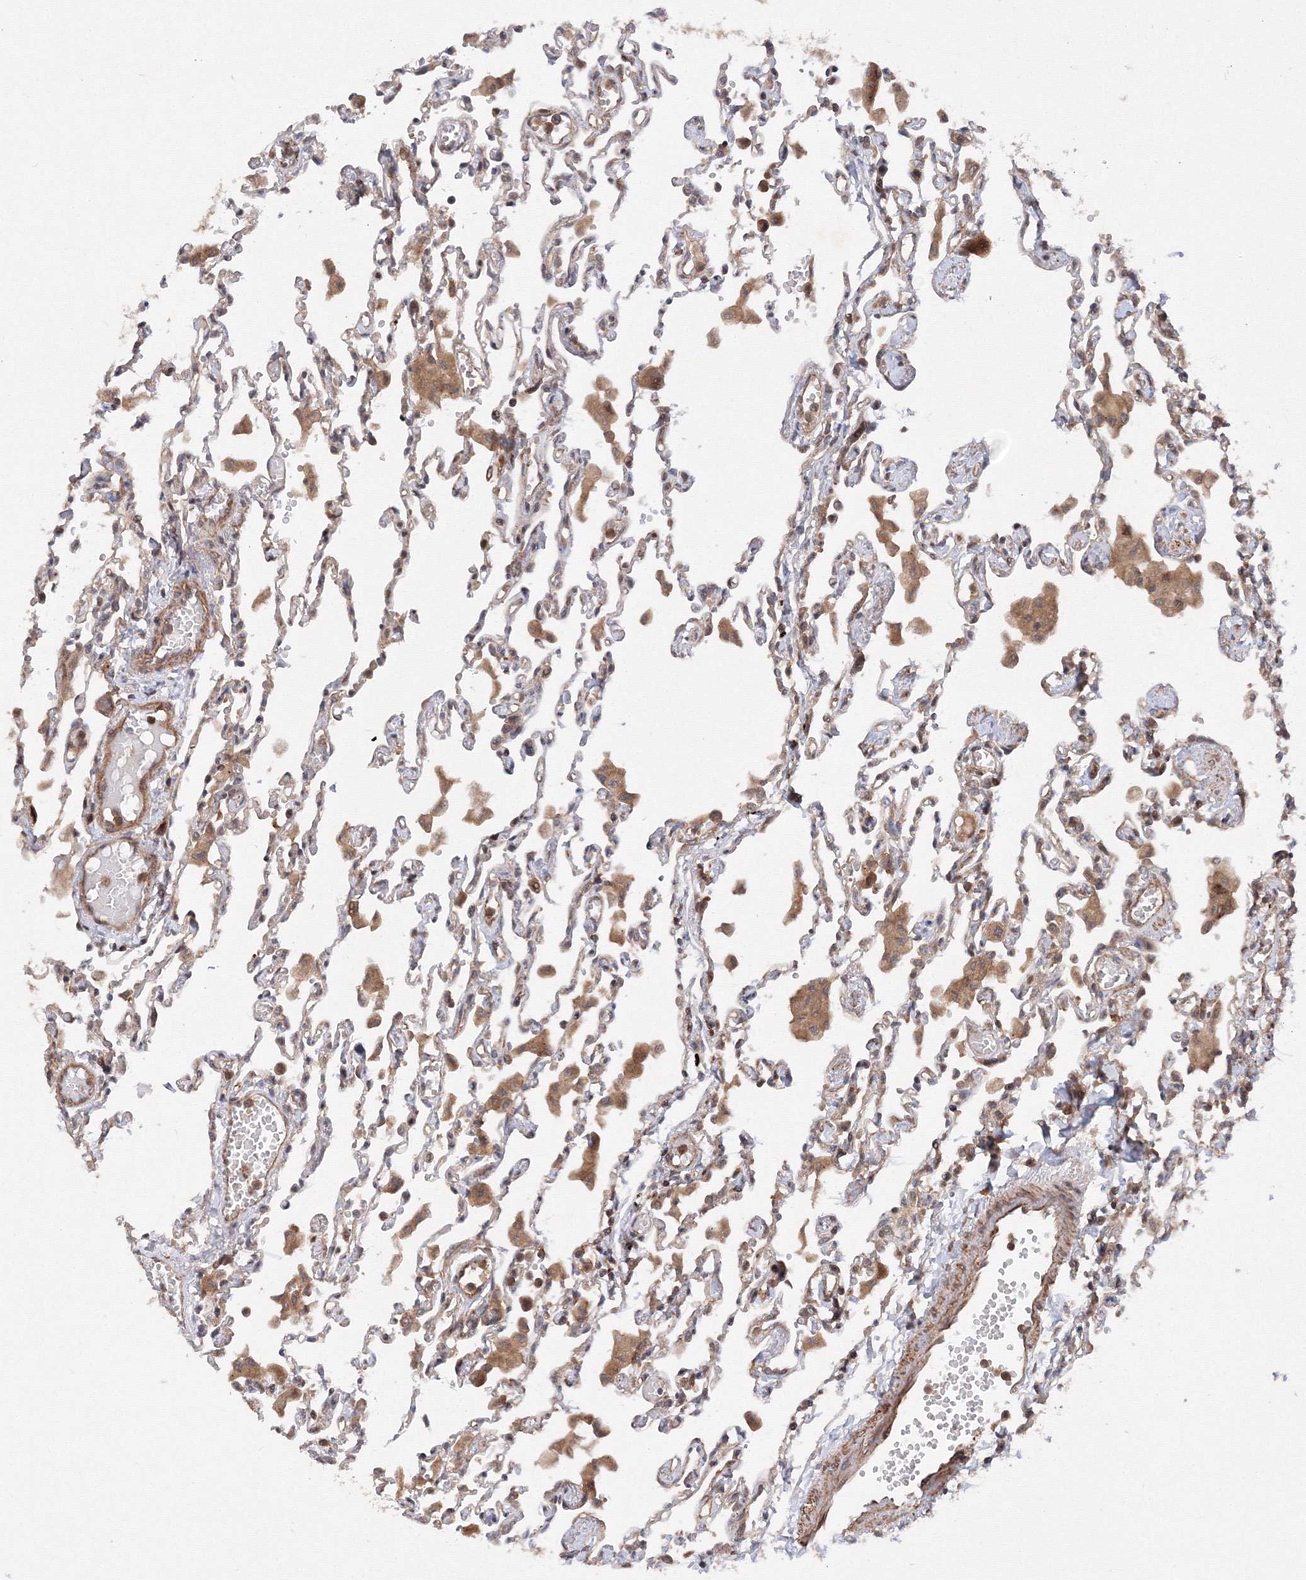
{"staining": {"intensity": "moderate", "quantity": "<25%", "location": "cytoplasmic/membranous"}, "tissue": "lung", "cell_type": "Alveolar cells", "image_type": "normal", "snomed": [{"axis": "morphology", "description": "Normal tissue, NOS"}, {"axis": "topography", "description": "Bronchus"}, {"axis": "topography", "description": "Lung"}], "caption": "Human lung stained for a protein (brown) displays moderate cytoplasmic/membranous positive expression in about <25% of alveolar cells.", "gene": "DCTD", "patient": {"sex": "female", "age": 49}}